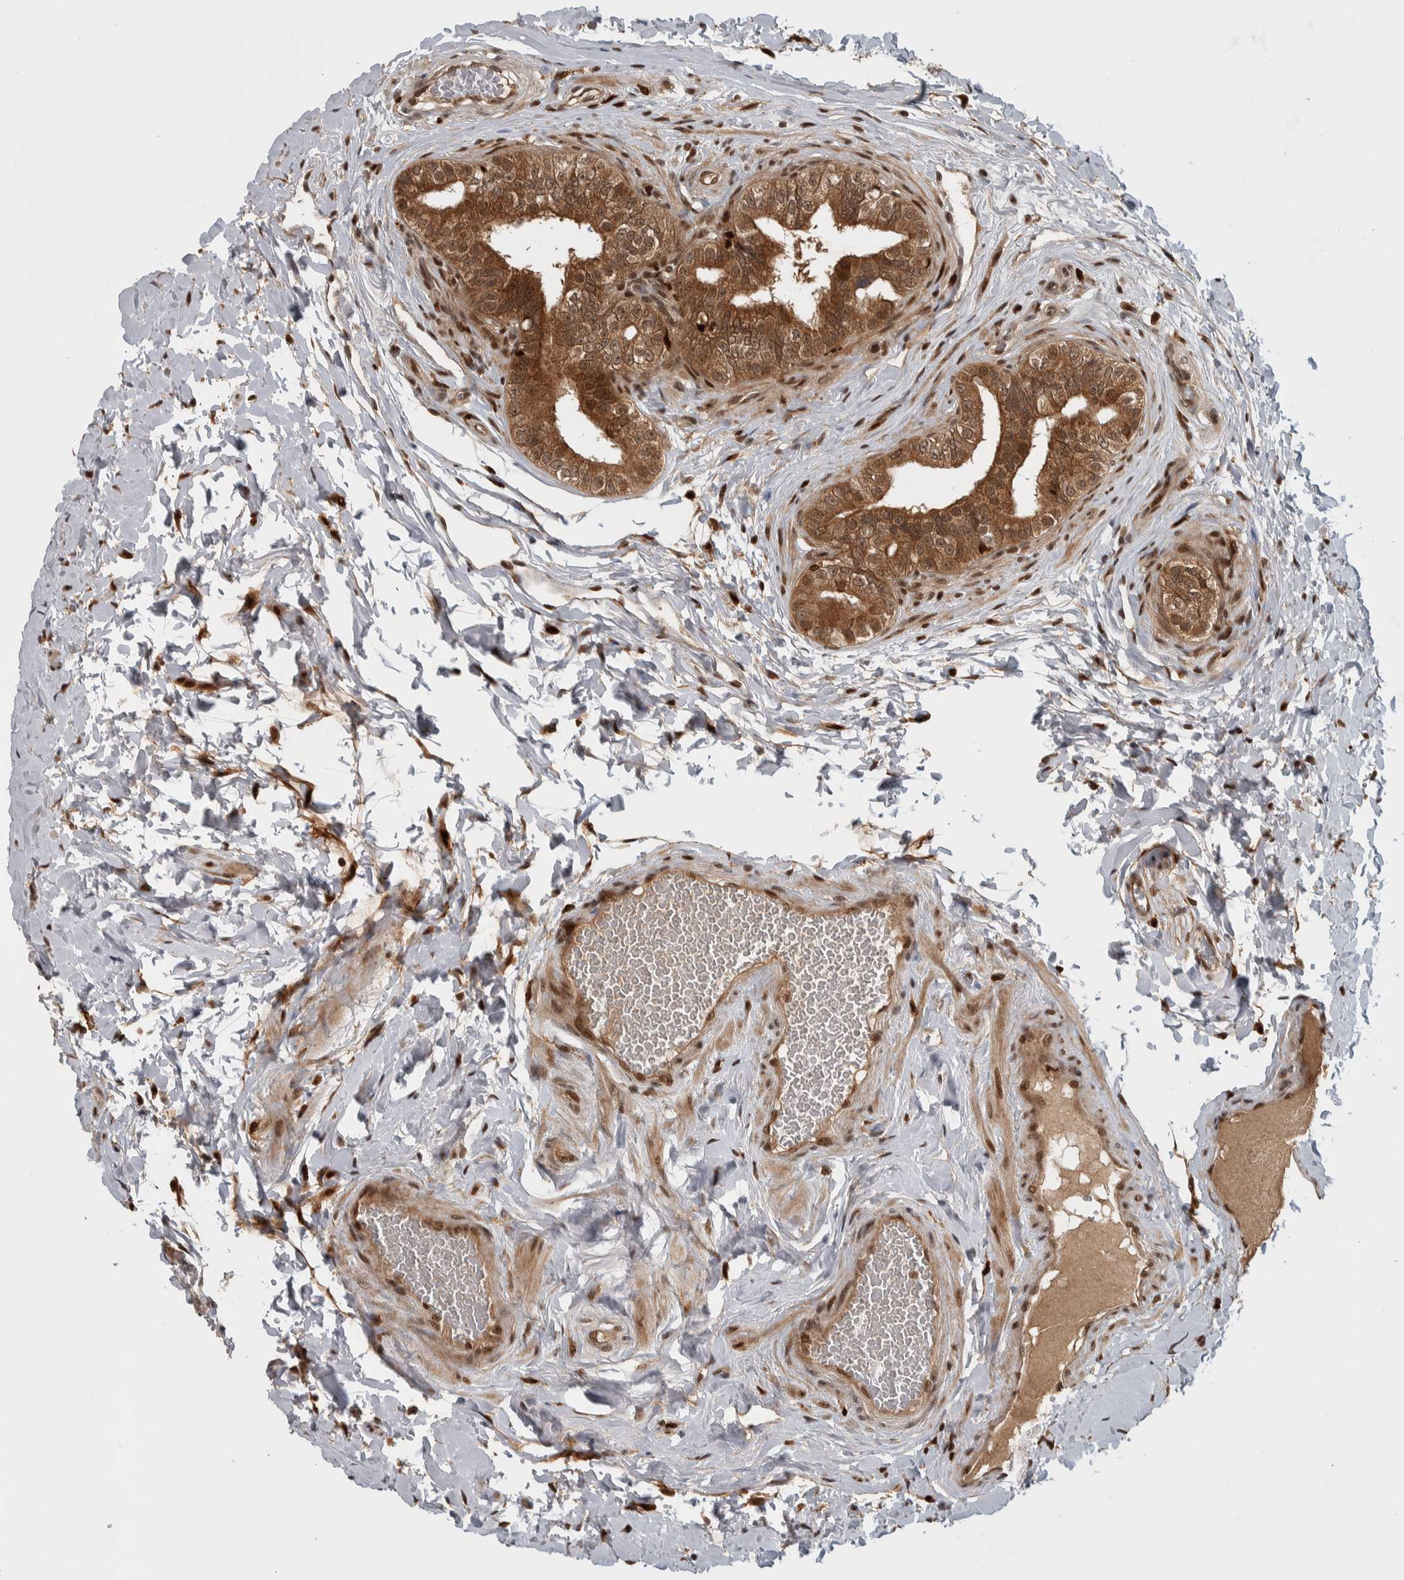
{"staining": {"intensity": "strong", "quantity": ">75%", "location": "cytoplasmic/membranous,nuclear"}, "tissue": "epididymis", "cell_type": "Glandular cells", "image_type": "normal", "snomed": [{"axis": "morphology", "description": "Normal tissue, NOS"}, {"axis": "topography", "description": "Testis"}, {"axis": "topography", "description": "Epididymis"}], "caption": "High-magnification brightfield microscopy of unremarkable epididymis stained with DAB (brown) and counterstained with hematoxylin (blue). glandular cells exhibit strong cytoplasmic/membranous,nuclear staining is seen in approximately>75% of cells. (Brightfield microscopy of DAB IHC at high magnification).", "gene": "RPS6KA4", "patient": {"sex": "male", "age": 36}}